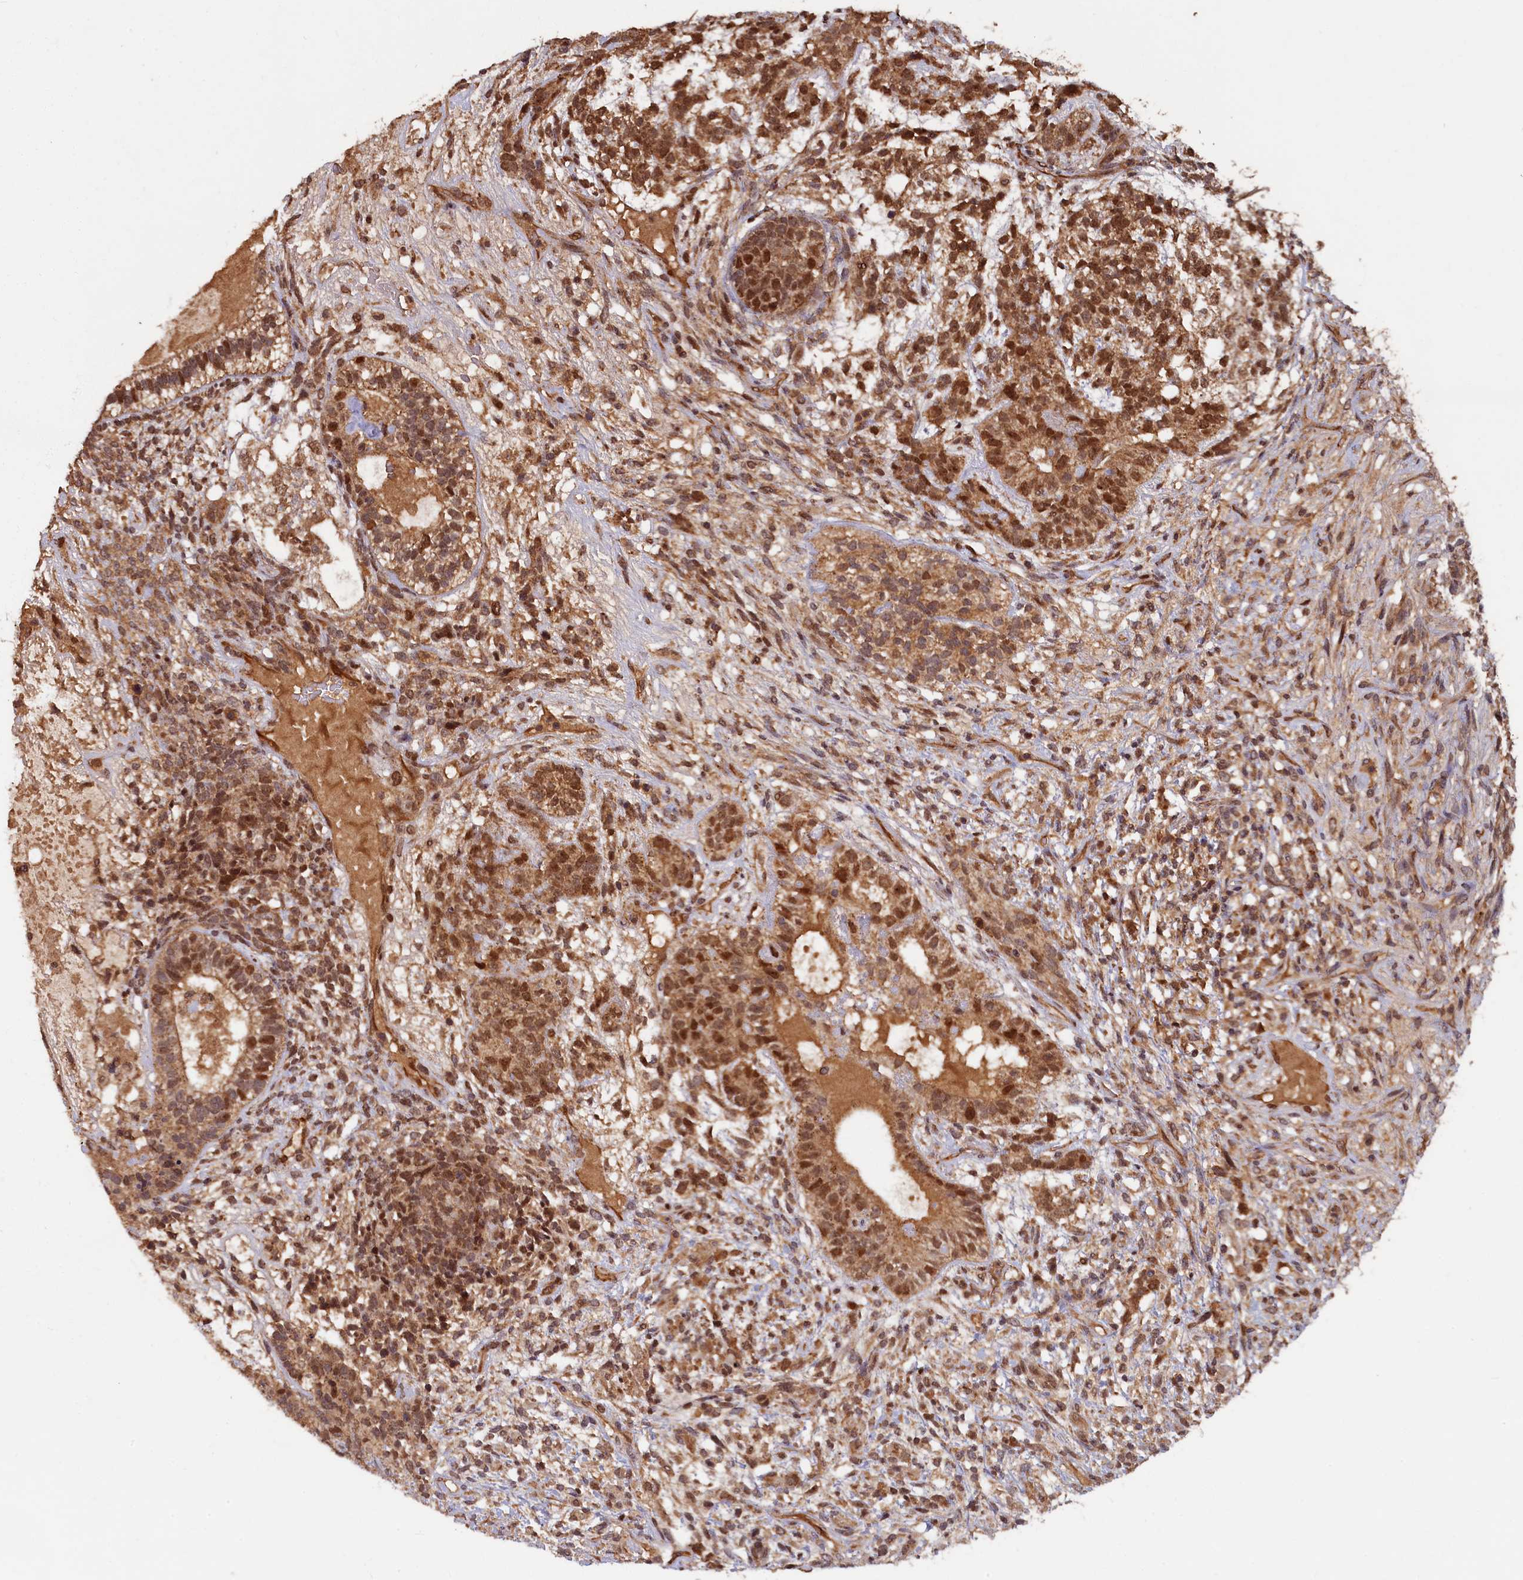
{"staining": {"intensity": "moderate", "quantity": ">75%", "location": "cytoplasmic/membranous,nuclear"}, "tissue": "testis cancer", "cell_type": "Tumor cells", "image_type": "cancer", "snomed": [{"axis": "morphology", "description": "Seminoma, NOS"}, {"axis": "morphology", "description": "Carcinoma, Embryonal, NOS"}, {"axis": "topography", "description": "Testis"}], "caption": "IHC staining of embryonal carcinoma (testis), which exhibits medium levels of moderate cytoplasmic/membranous and nuclear positivity in approximately >75% of tumor cells indicating moderate cytoplasmic/membranous and nuclear protein expression. The staining was performed using DAB (3,3'-diaminobenzidine) (brown) for protein detection and nuclei were counterstained in hematoxylin (blue).", "gene": "BRCA1", "patient": {"sex": "male", "age": 28}}